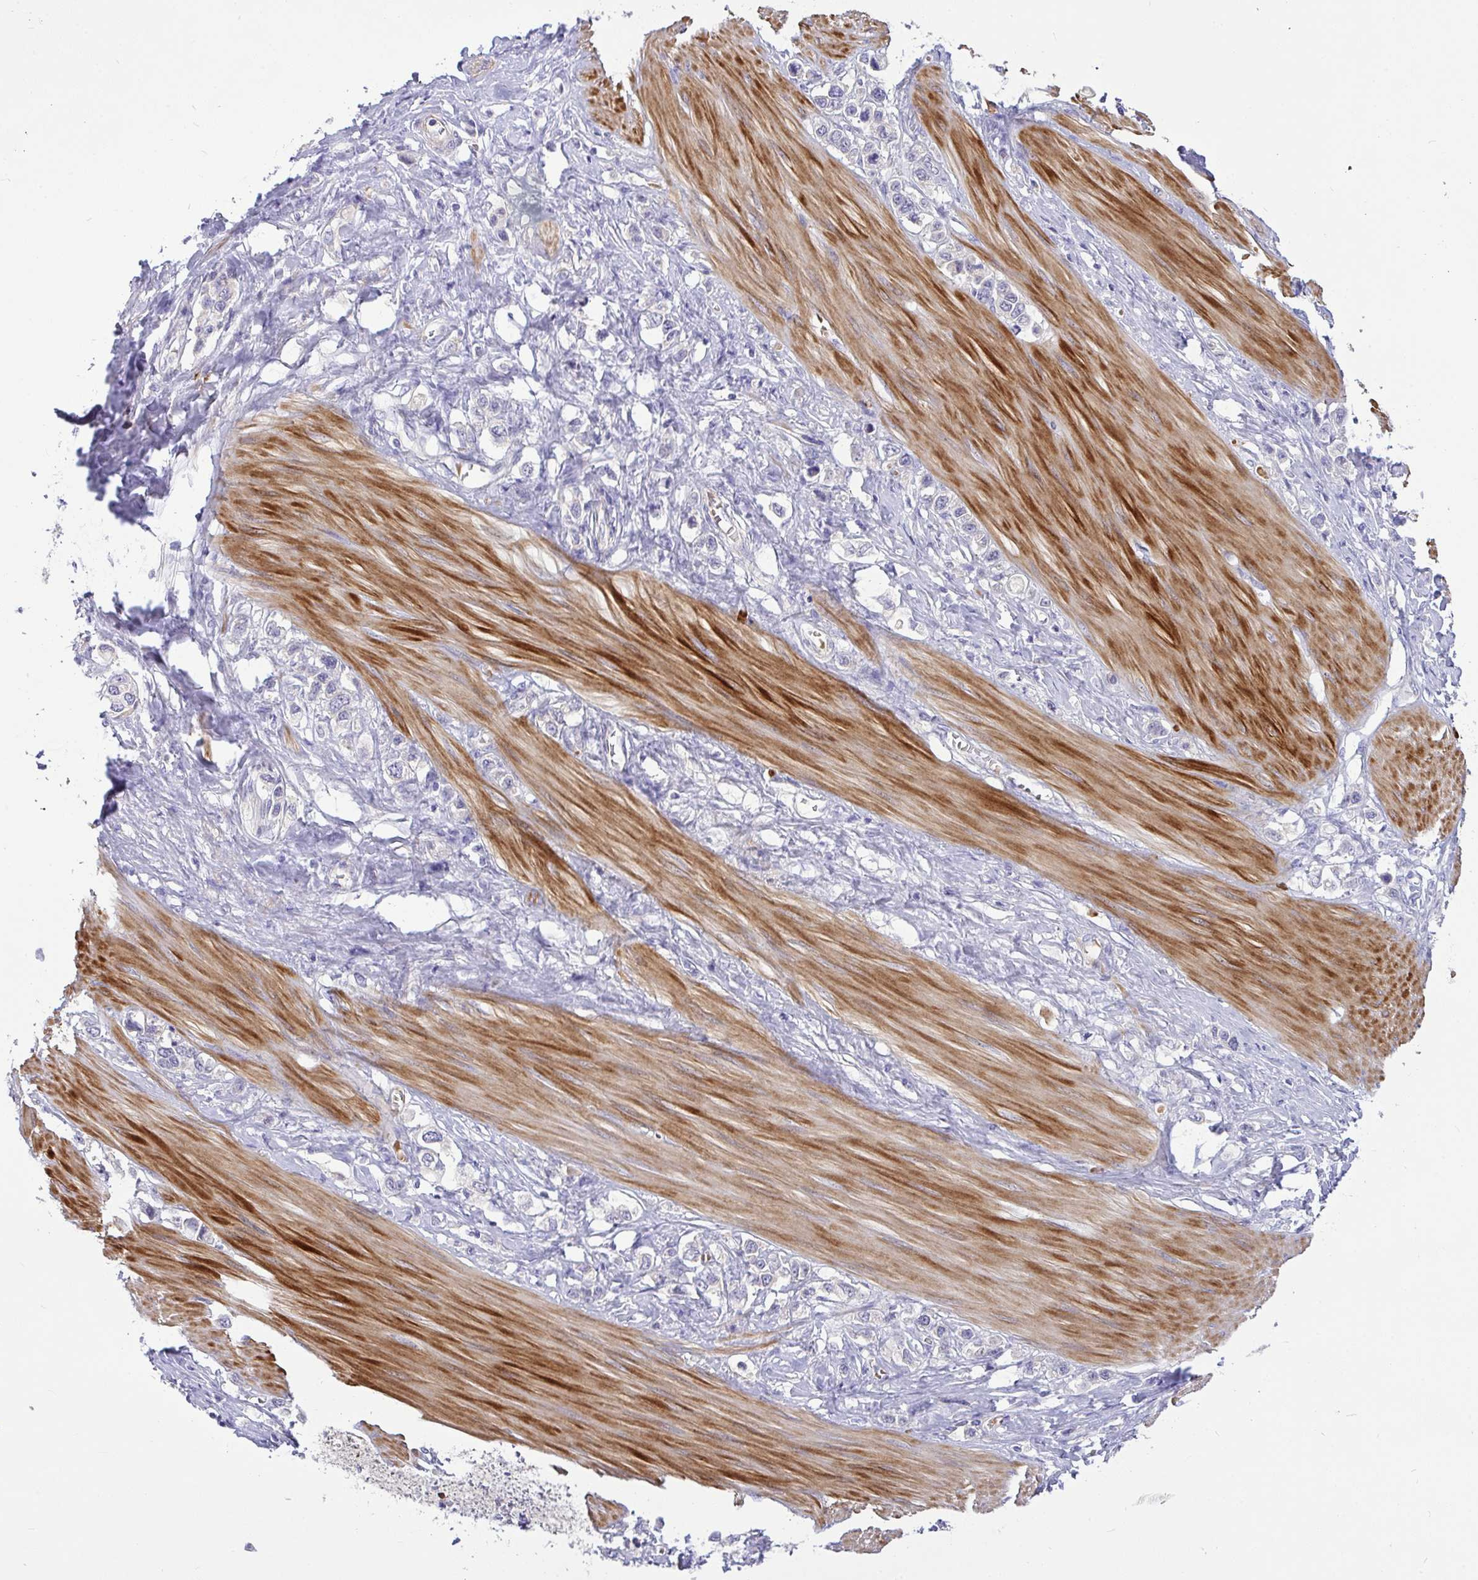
{"staining": {"intensity": "negative", "quantity": "none", "location": "none"}, "tissue": "stomach cancer", "cell_type": "Tumor cells", "image_type": "cancer", "snomed": [{"axis": "morphology", "description": "Adenocarcinoma, NOS"}, {"axis": "topography", "description": "Stomach"}], "caption": "DAB immunohistochemical staining of human stomach cancer exhibits no significant expression in tumor cells.", "gene": "MOCS1", "patient": {"sex": "female", "age": 65}}